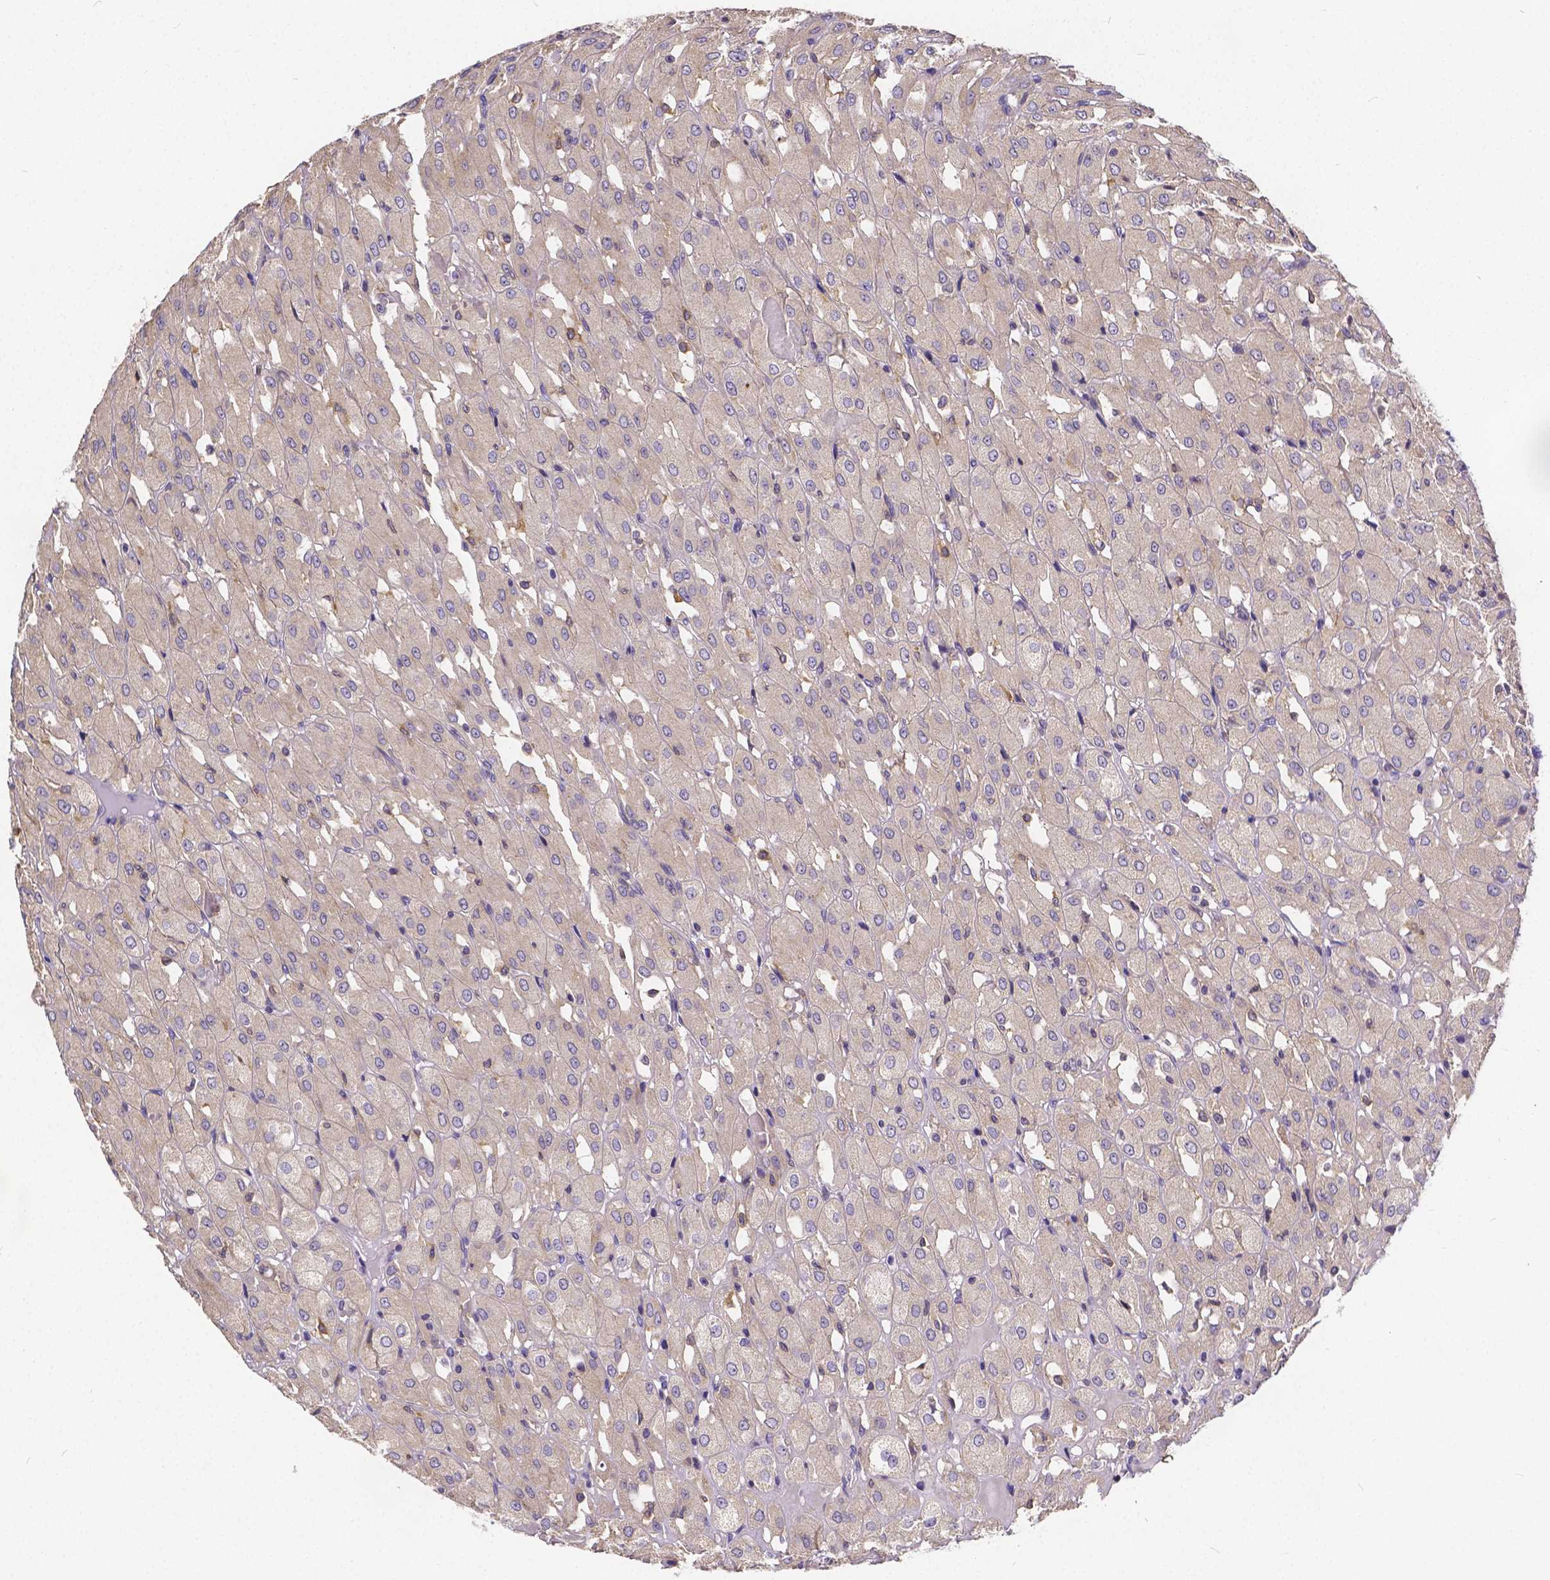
{"staining": {"intensity": "negative", "quantity": "none", "location": "none"}, "tissue": "renal cancer", "cell_type": "Tumor cells", "image_type": "cancer", "snomed": [{"axis": "morphology", "description": "Adenocarcinoma, NOS"}, {"axis": "topography", "description": "Kidney"}], "caption": "Renal cancer was stained to show a protein in brown. There is no significant expression in tumor cells.", "gene": "GLRB", "patient": {"sex": "male", "age": 72}}